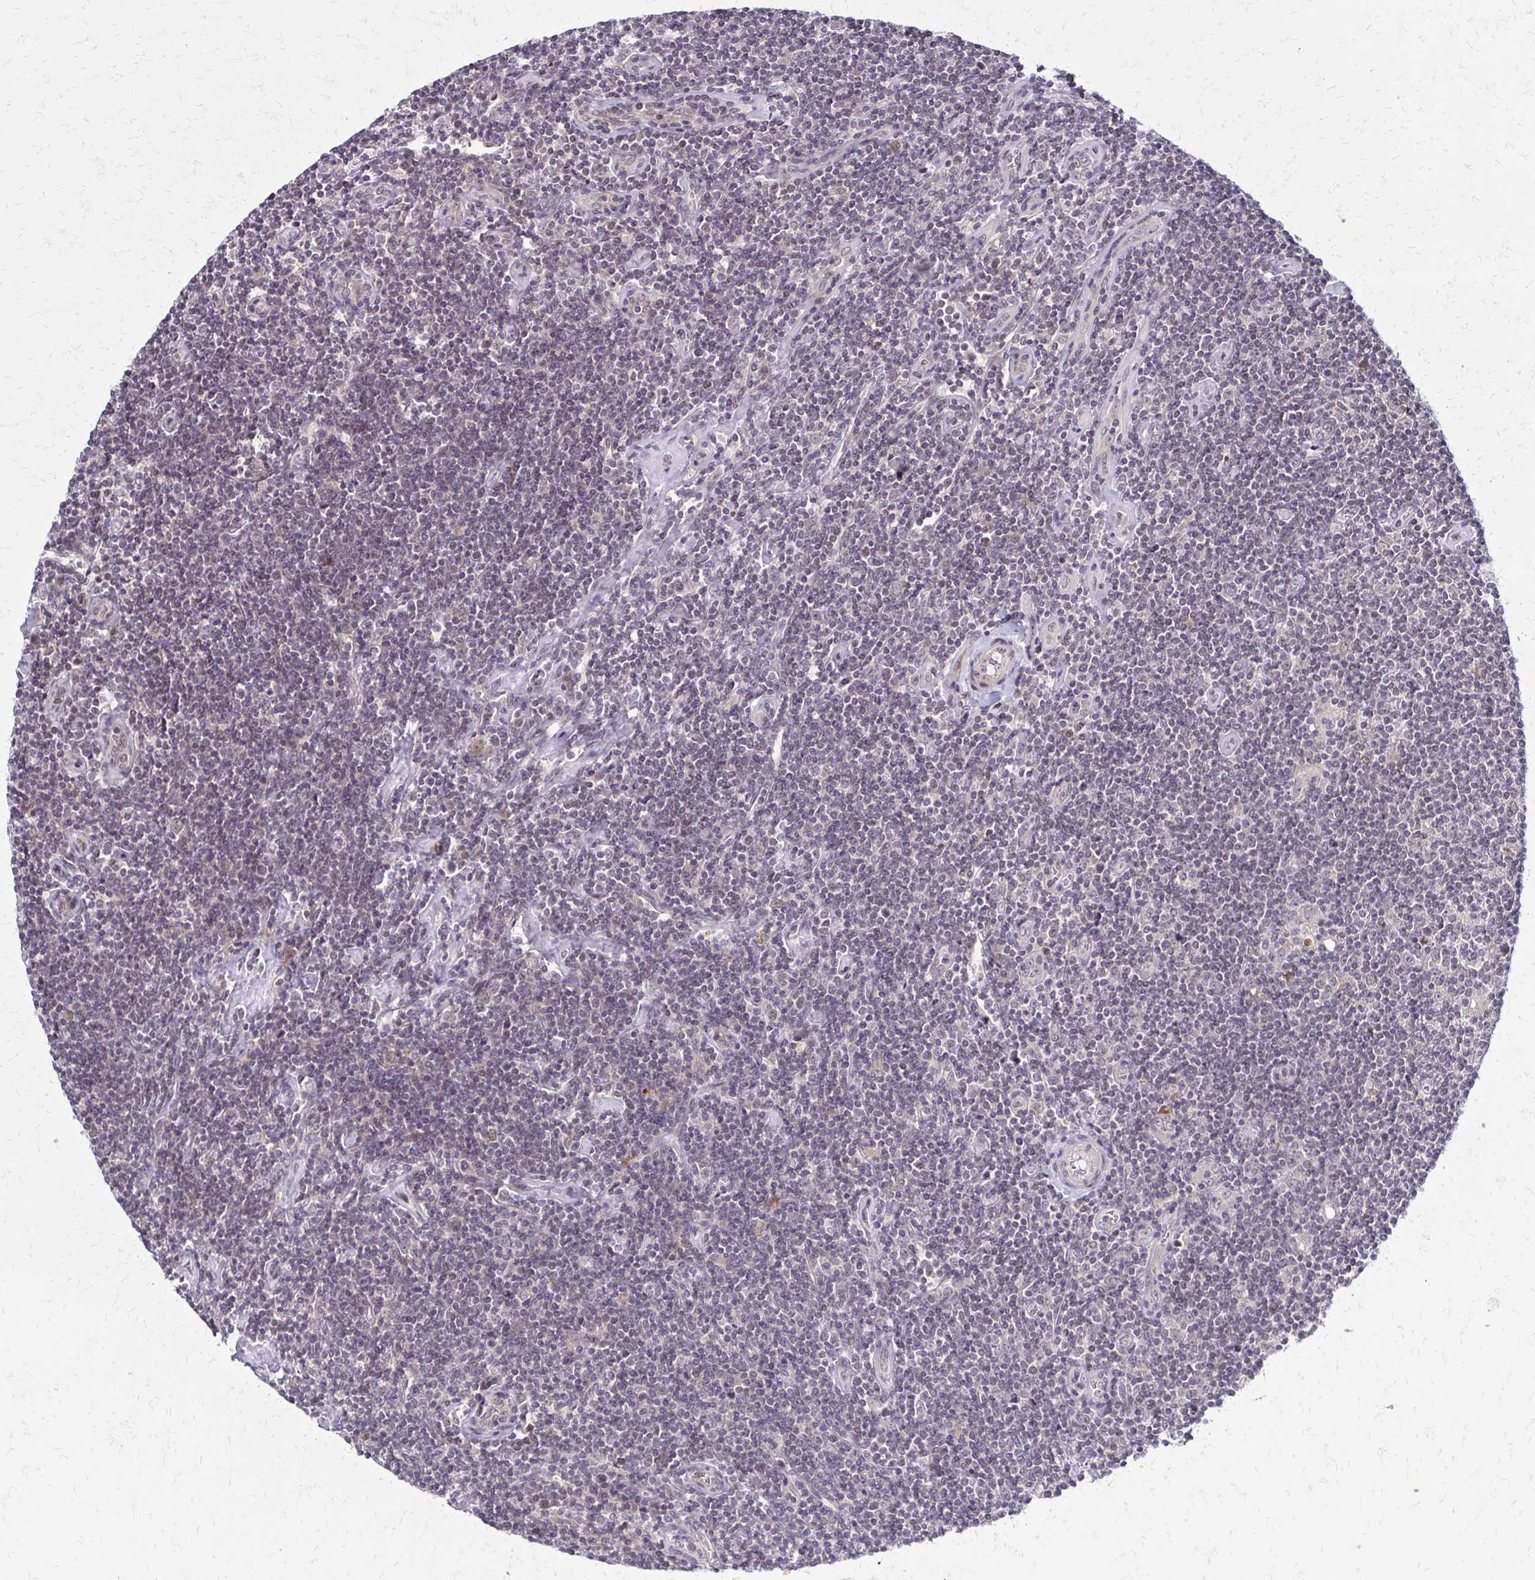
{"staining": {"intensity": "negative", "quantity": "none", "location": "none"}, "tissue": "lymphoma", "cell_type": "Tumor cells", "image_type": "cancer", "snomed": [{"axis": "morphology", "description": "Hodgkin's disease, NOS"}, {"axis": "topography", "description": "Lymph node"}], "caption": "The immunohistochemistry (IHC) micrograph has no significant positivity in tumor cells of lymphoma tissue. Nuclei are stained in blue.", "gene": "TRIR", "patient": {"sex": "male", "age": 40}}